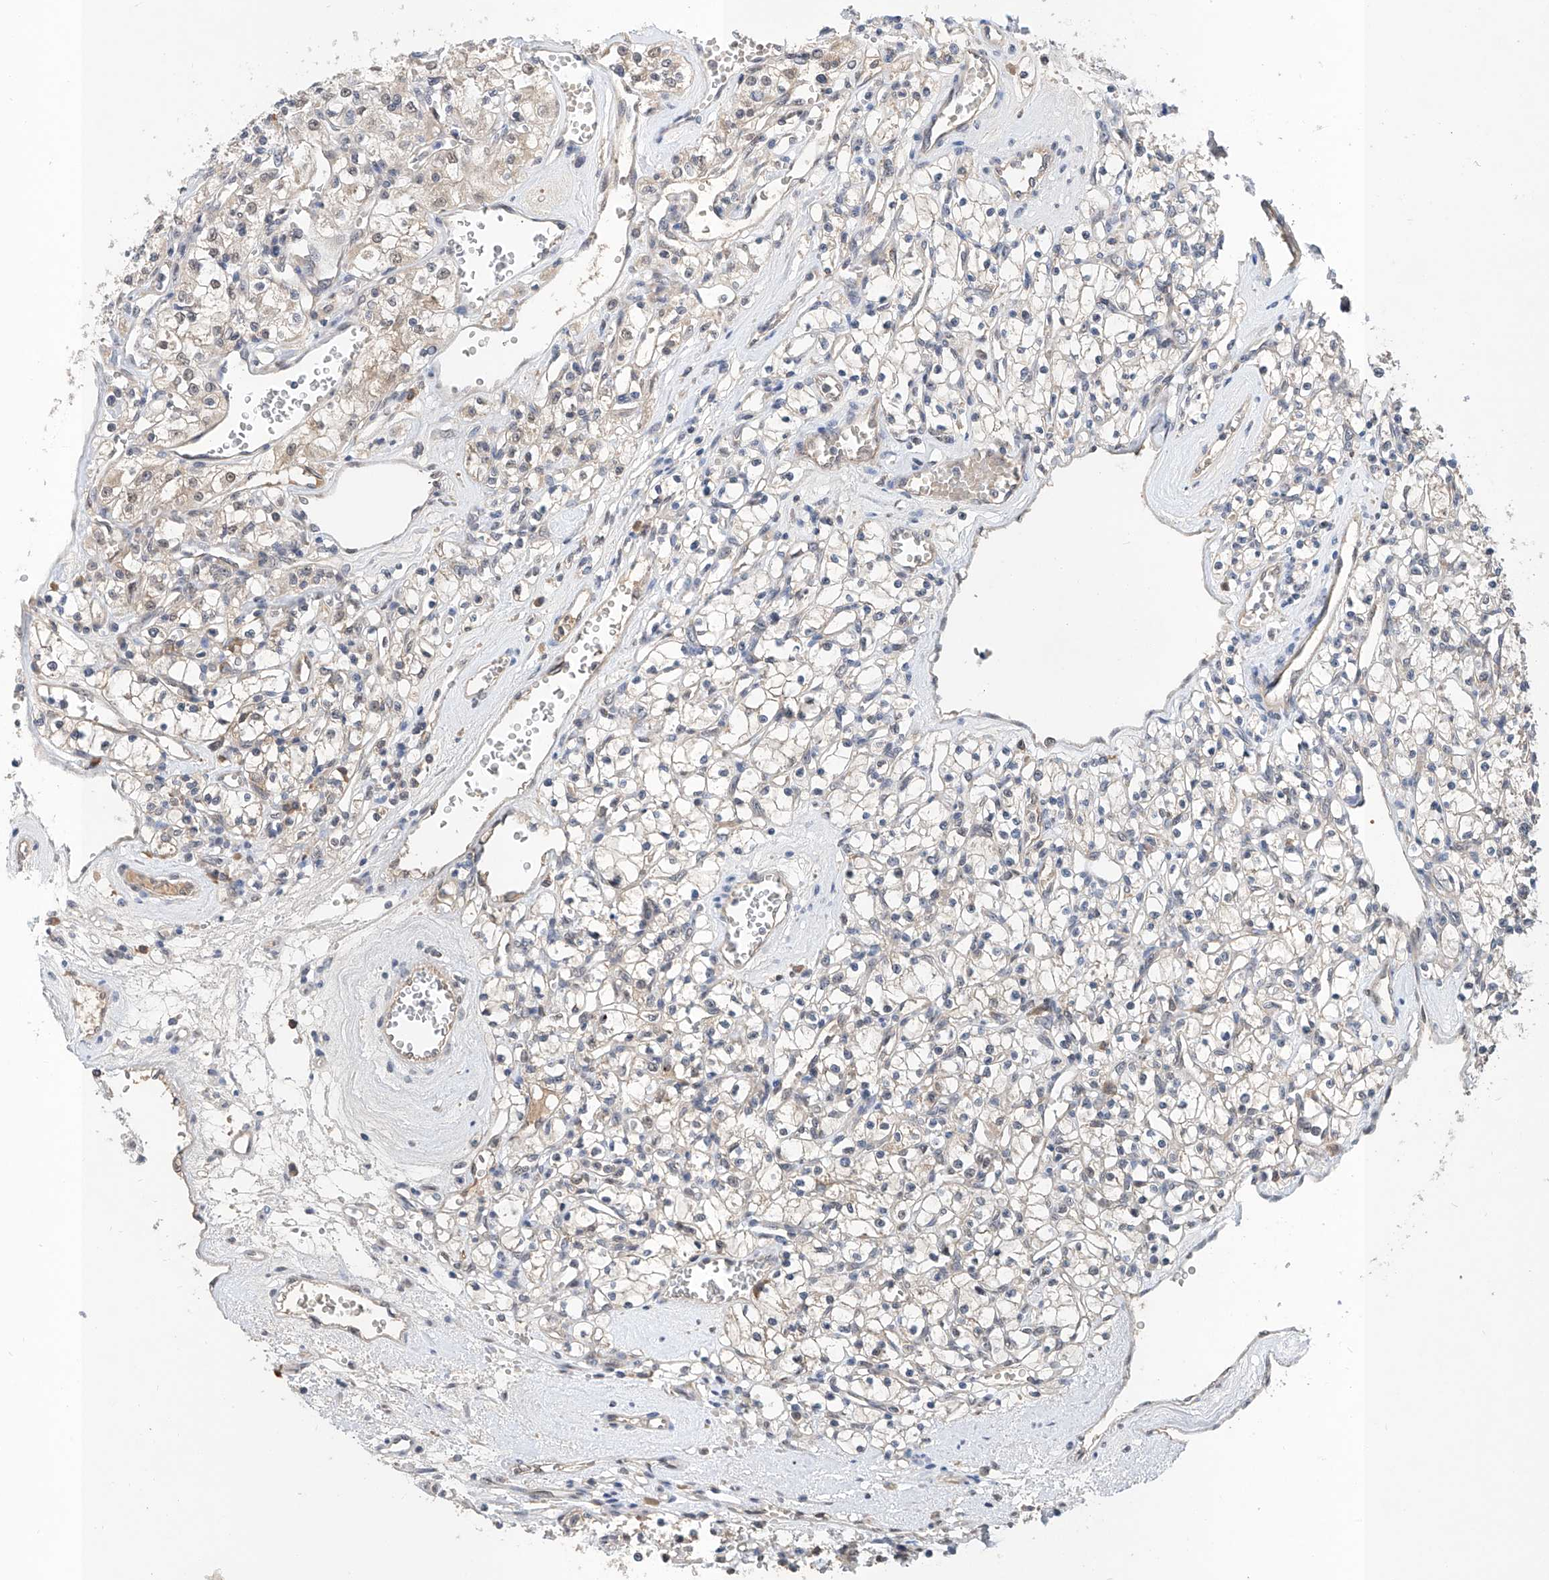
{"staining": {"intensity": "negative", "quantity": "none", "location": "none"}, "tissue": "renal cancer", "cell_type": "Tumor cells", "image_type": "cancer", "snomed": [{"axis": "morphology", "description": "Adenocarcinoma, NOS"}, {"axis": "topography", "description": "Kidney"}], "caption": "Human renal adenocarcinoma stained for a protein using immunohistochemistry reveals no expression in tumor cells.", "gene": "CARMIL3", "patient": {"sex": "female", "age": 59}}